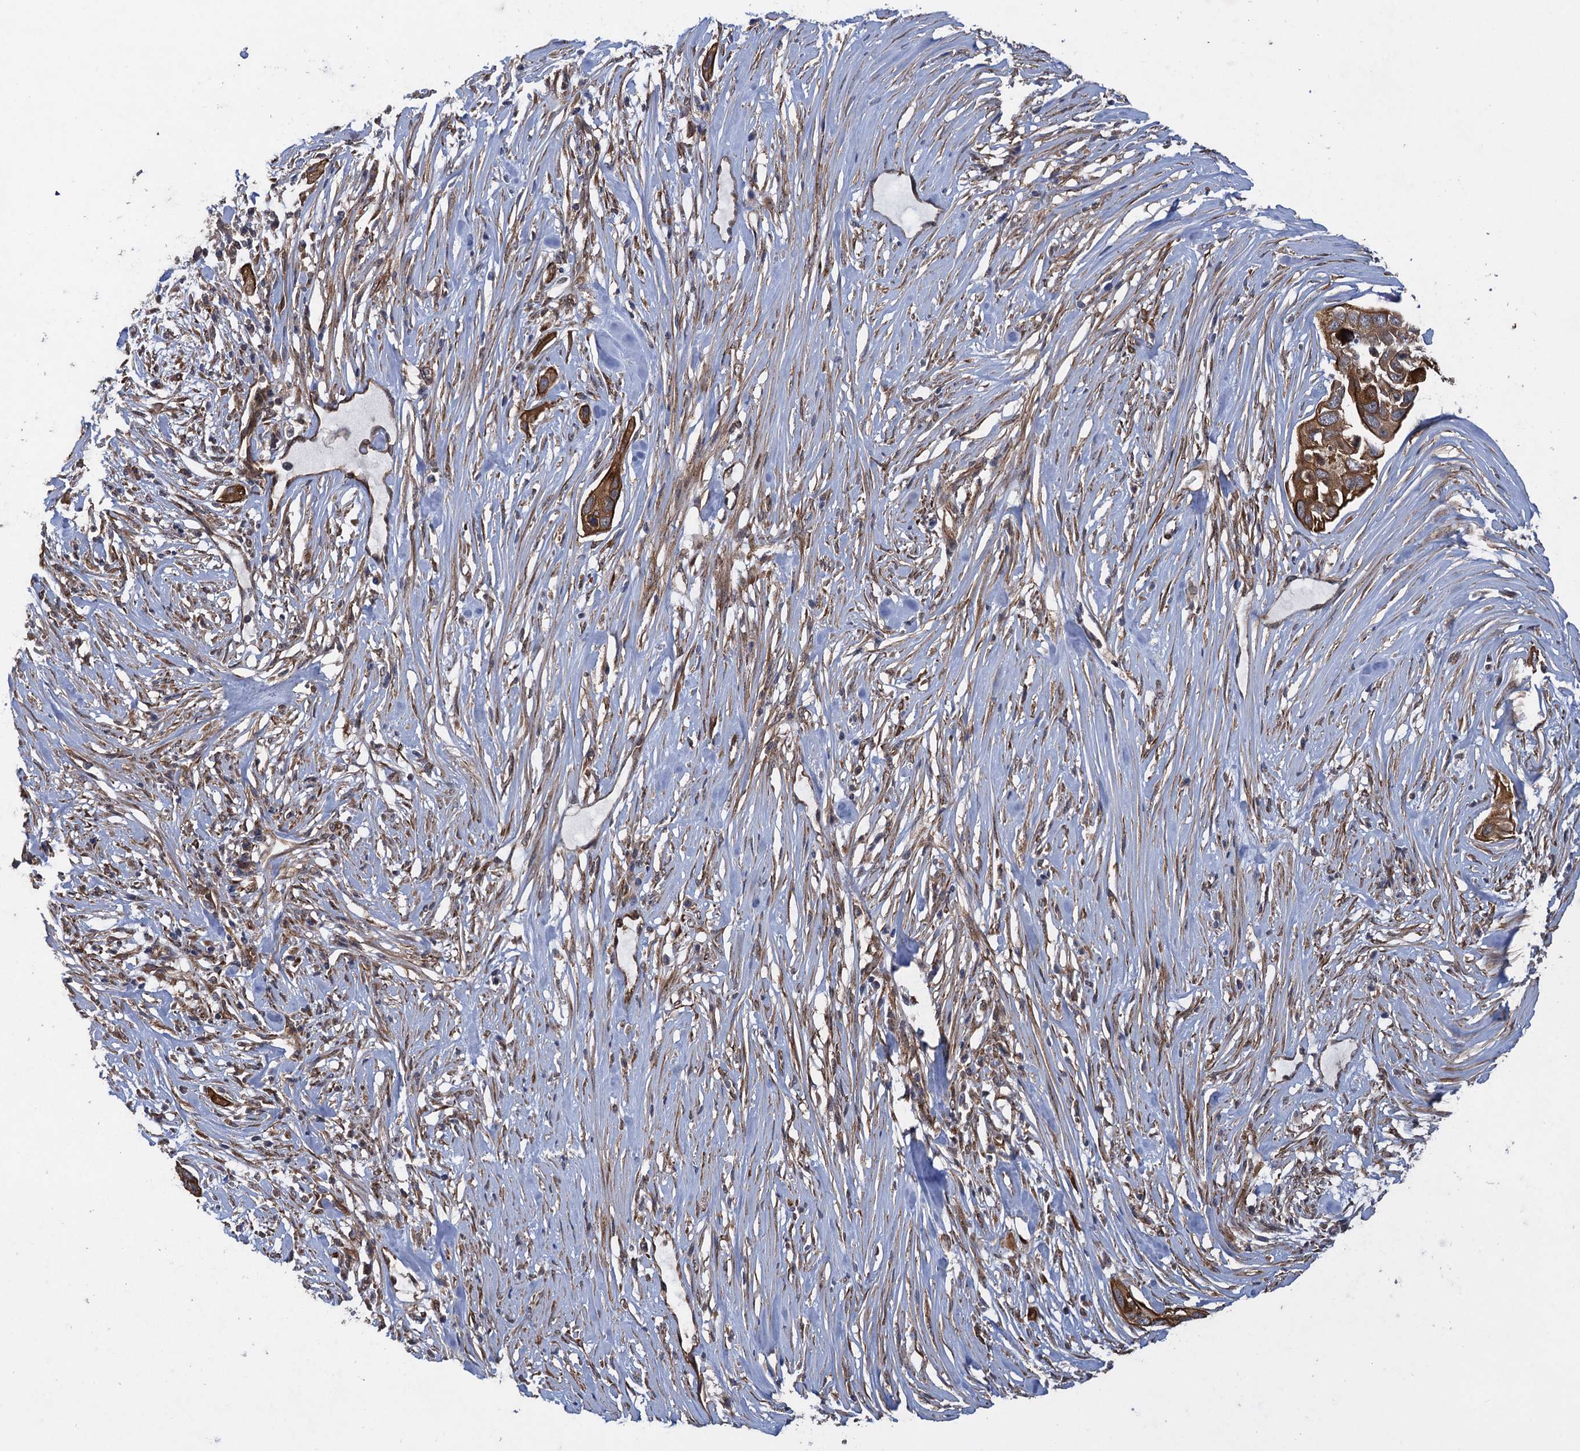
{"staining": {"intensity": "strong", "quantity": ">75%", "location": "cytoplasmic/membranous"}, "tissue": "pancreatic cancer", "cell_type": "Tumor cells", "image_type": "cancer", "snomed": [{"axis": "morphology", "description": "Adenocarcinoma, NOS"}, {"axis": "topography", "description": "Pancreas"}], "caption": "An image showing strong cytoplasmic/membranous staining in about >75% of tumor cells in adenocarcinoma (pancreatic), as visualized by brown immunohistochemical staining.", "gene": "HAUS1", "patient": {"sex": "female", "age": 60}}